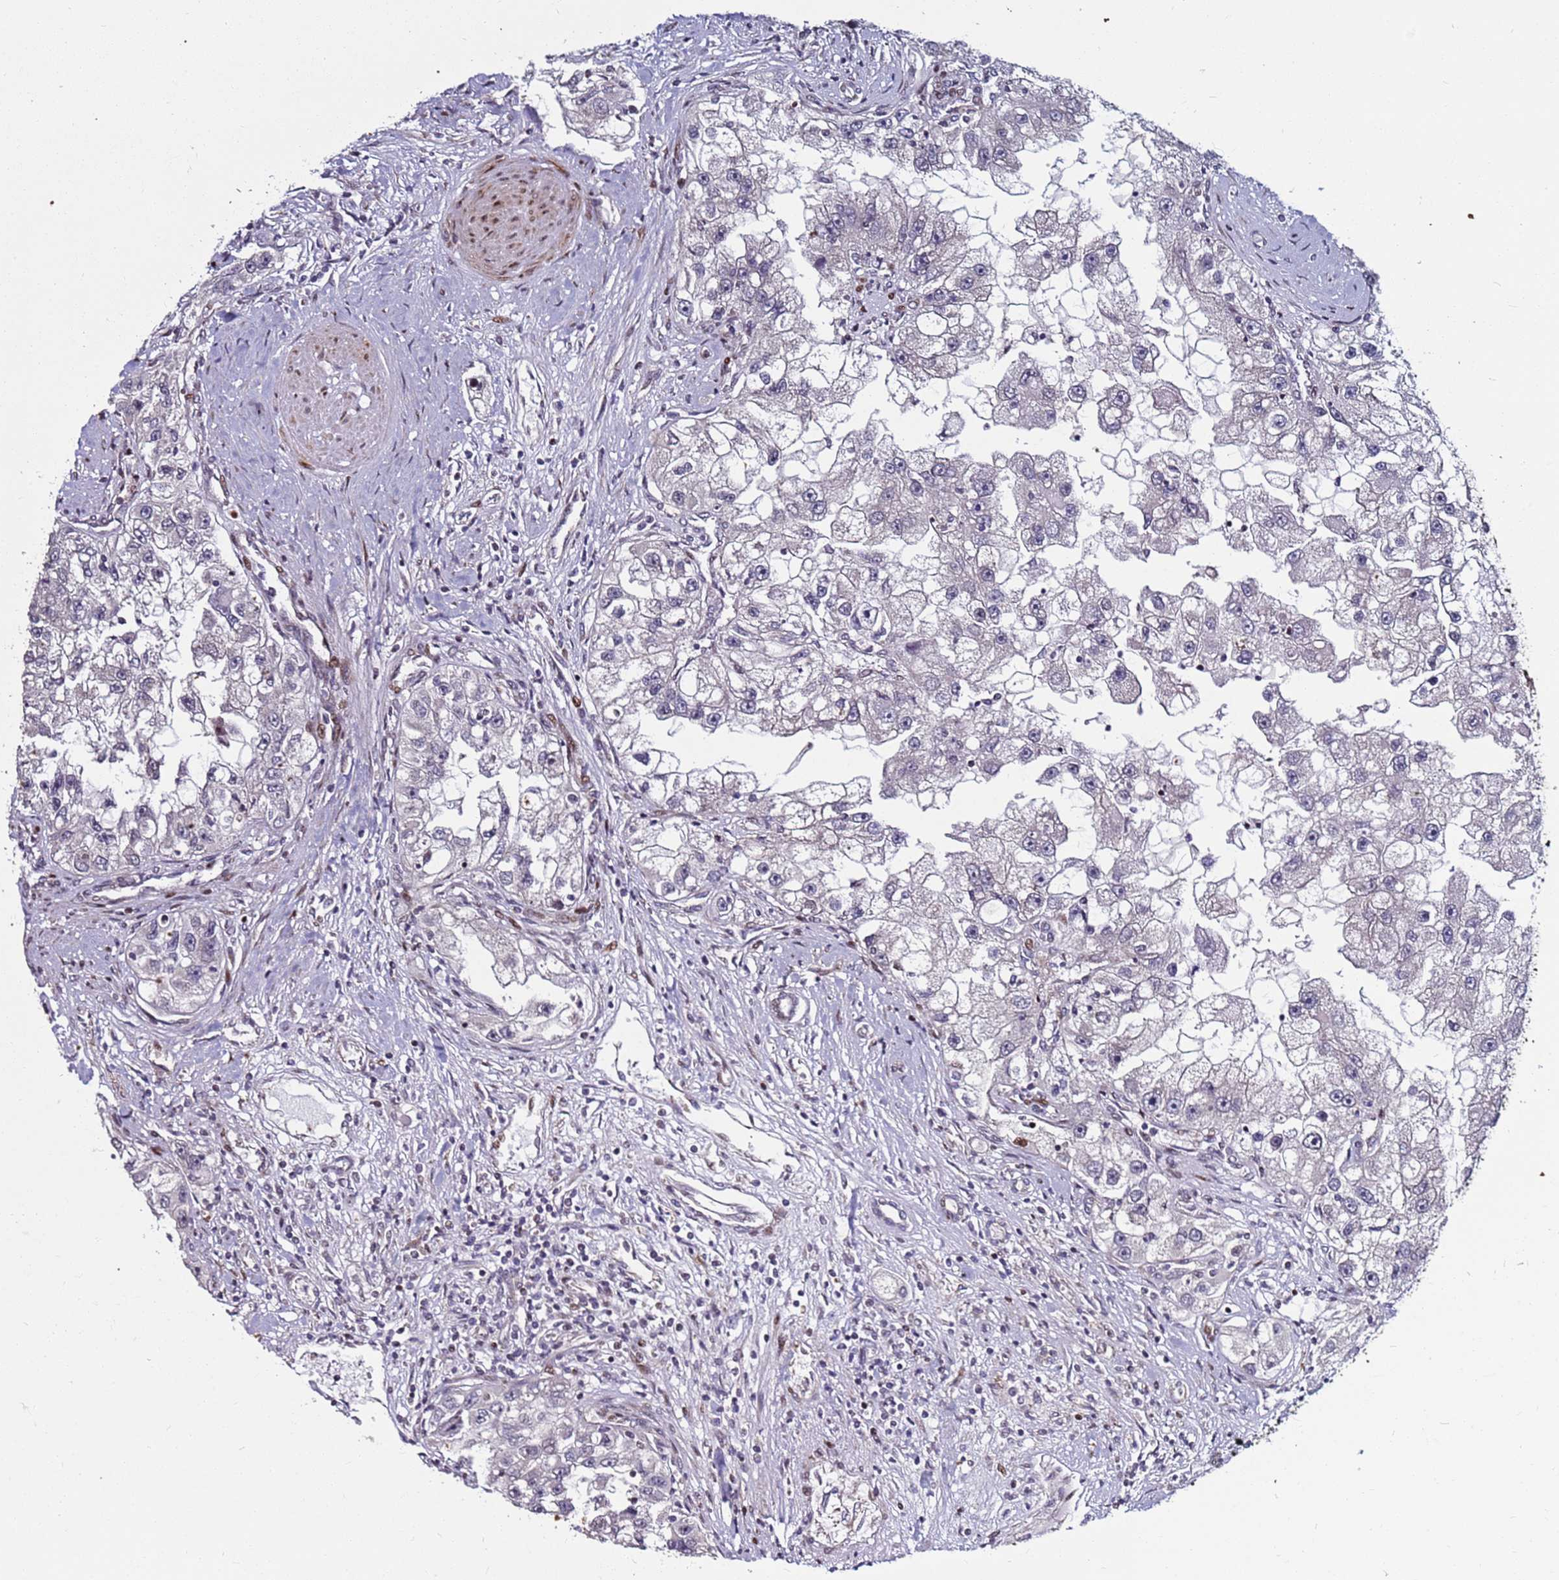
{"staining": {"intensity": "negative", "quantity": "none", "location": "none"}, "tissue": "renal cancer", "cell_type": "Tumor cells", "image_type": "cancer", "snomed": [{"axis": "morphology", "description": "Adenocarcinoma, NOS"}, {"axis": "topography", "description": "Kidney"}], "caption": "Tumor cells show no significant positivity in renal adenocarcinoma.", "gene": "WBP11", "patient": {"sex": "male", "age": 63}}